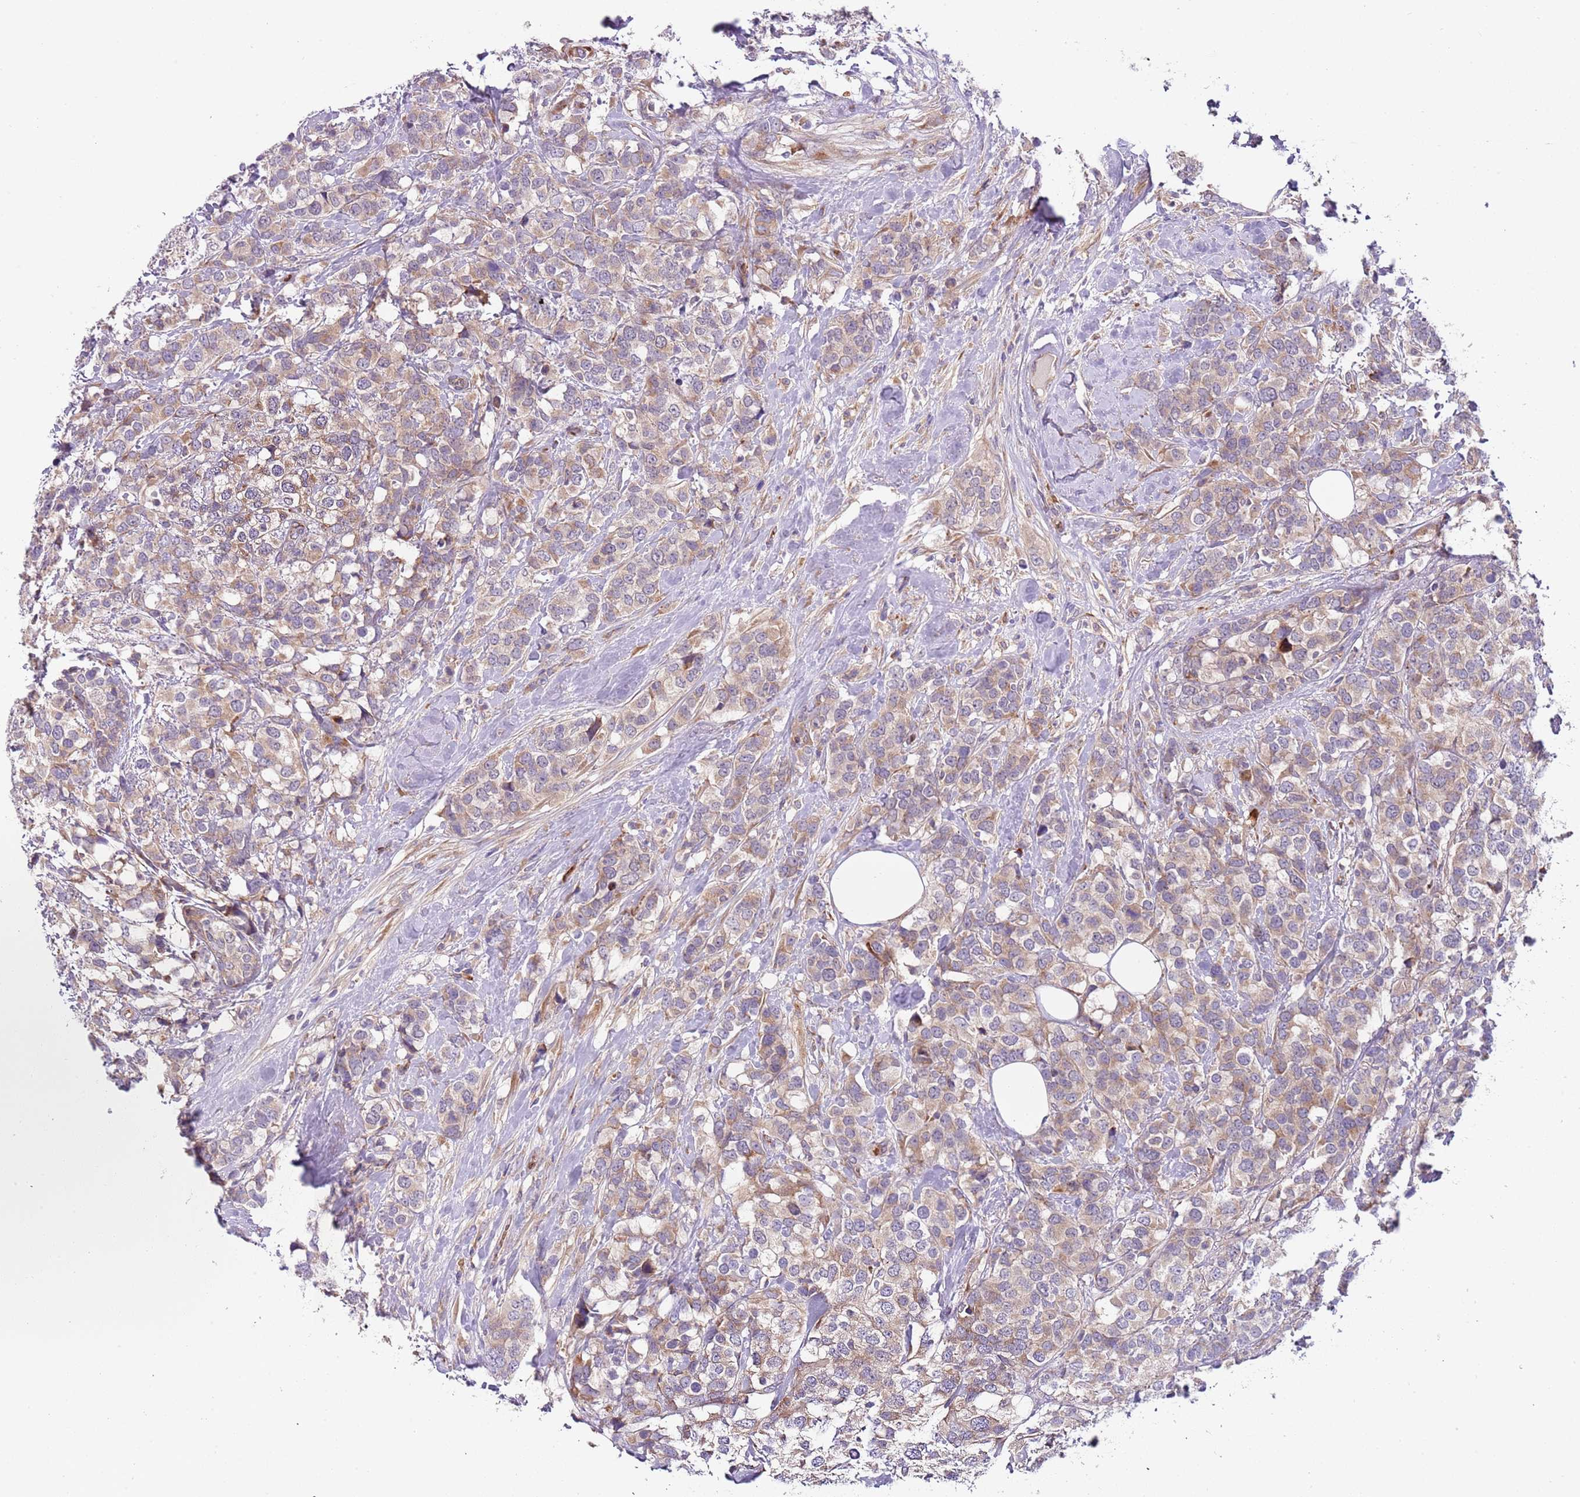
{"staining": {"intensity": "moderate", "quantity": ">75%", "location": "cytoplasmic/membranous"}, "tissue": "breast cancer", "cell_type": "Tumor cells", "image_type": "cancer", "snomed": [{"axis": "morphology", "description": "Lobular carcinoma"}, {"axis": "topography", "description": "Breast"}], "caption": "High-magnification brightfield microscopy of breast cancer (lobular carcinoma) stained with DAB (brown) and counterstained with hematoxylin (blue). tumor cells exhibit moderate cytoplasmic/membranous staining is identified in approximately>75% of cells.", "gene": "VWCE", "patient": {"sex": "female", "age": 59}}